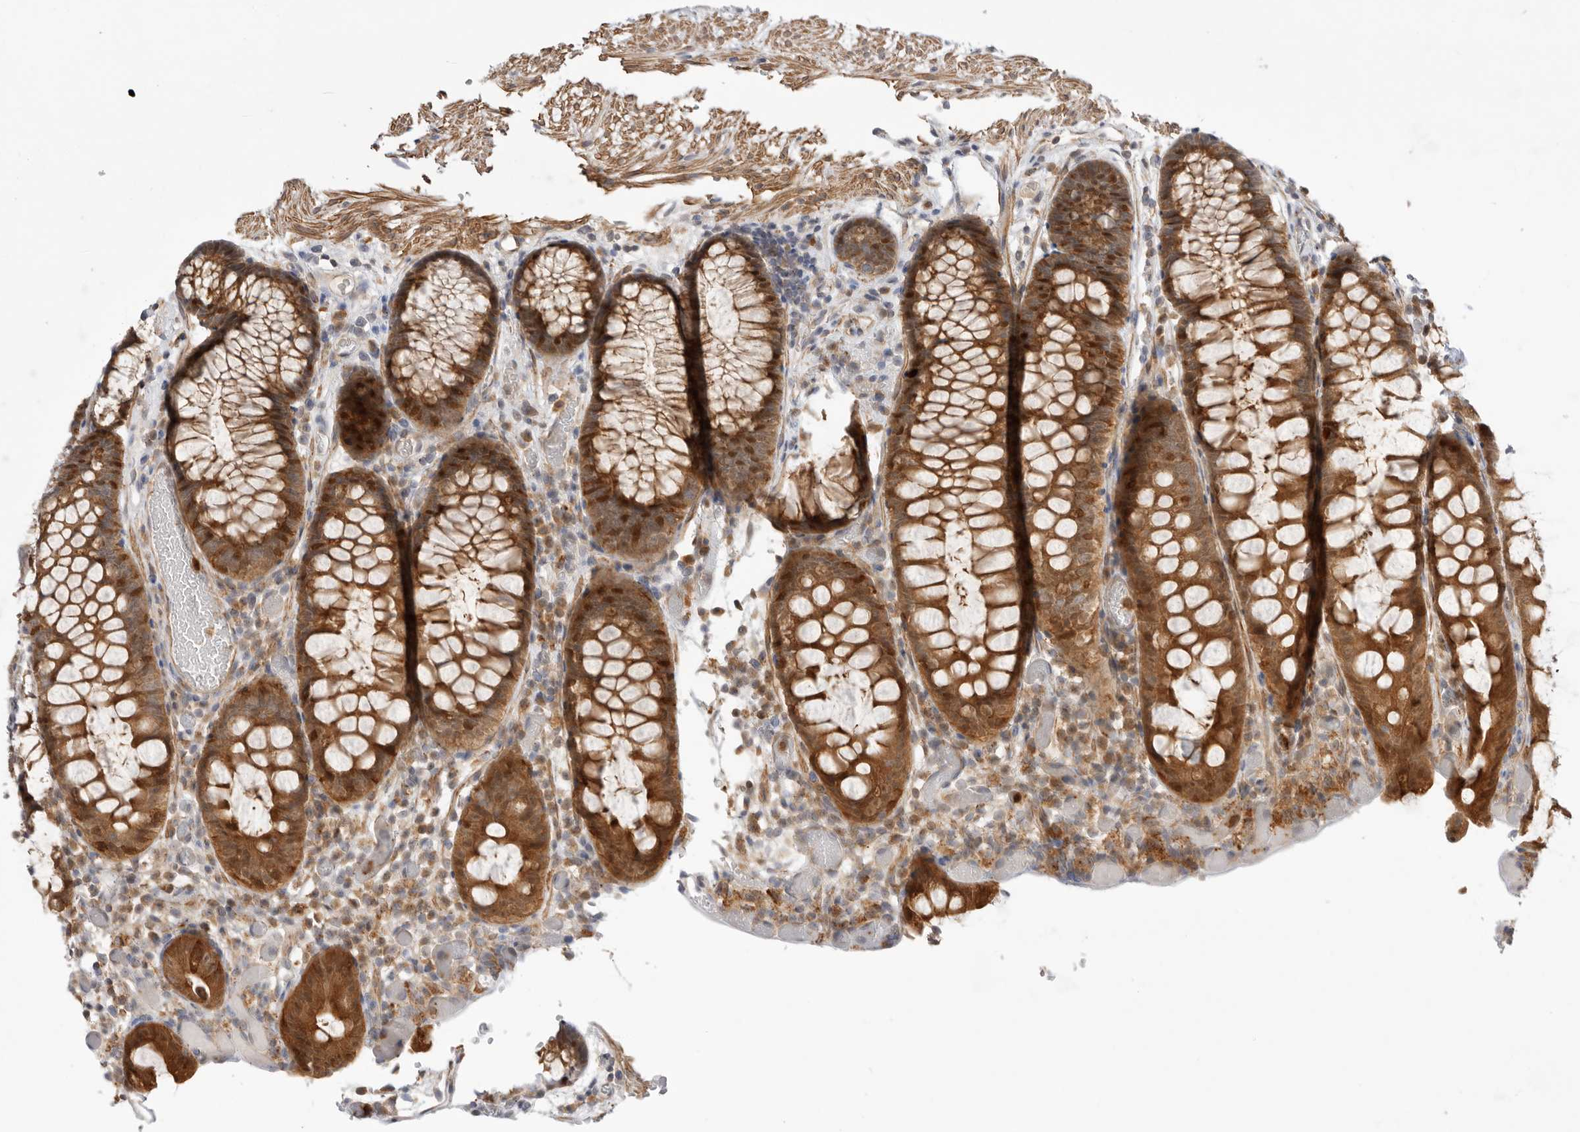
{"staining": {"intensity": "moderate", "quantity": ">75%", "location": "cytoplasmic/membranous"}, "tissue": "colon", "cell_type": "Endothelial cells", "image_type": "normal", "snomed": [{"axis": "morphology", "description": "Normal tissue, NOS"}, {"axis": "topography", "description": "Colon"}], "caption": "Endothelial cells exhibit medium levels of moderate cytoplasmic/membranous positivity in approximately >75% of cells in normal colon. The staining is performed using DAB (3,3'-diaminobenzidine) brown chromogen to label protein expression. The nuclei are counter-stained blue using hematoxylin.", "gene": "GNE", "patient": {"sex": "male", "age": 14}}